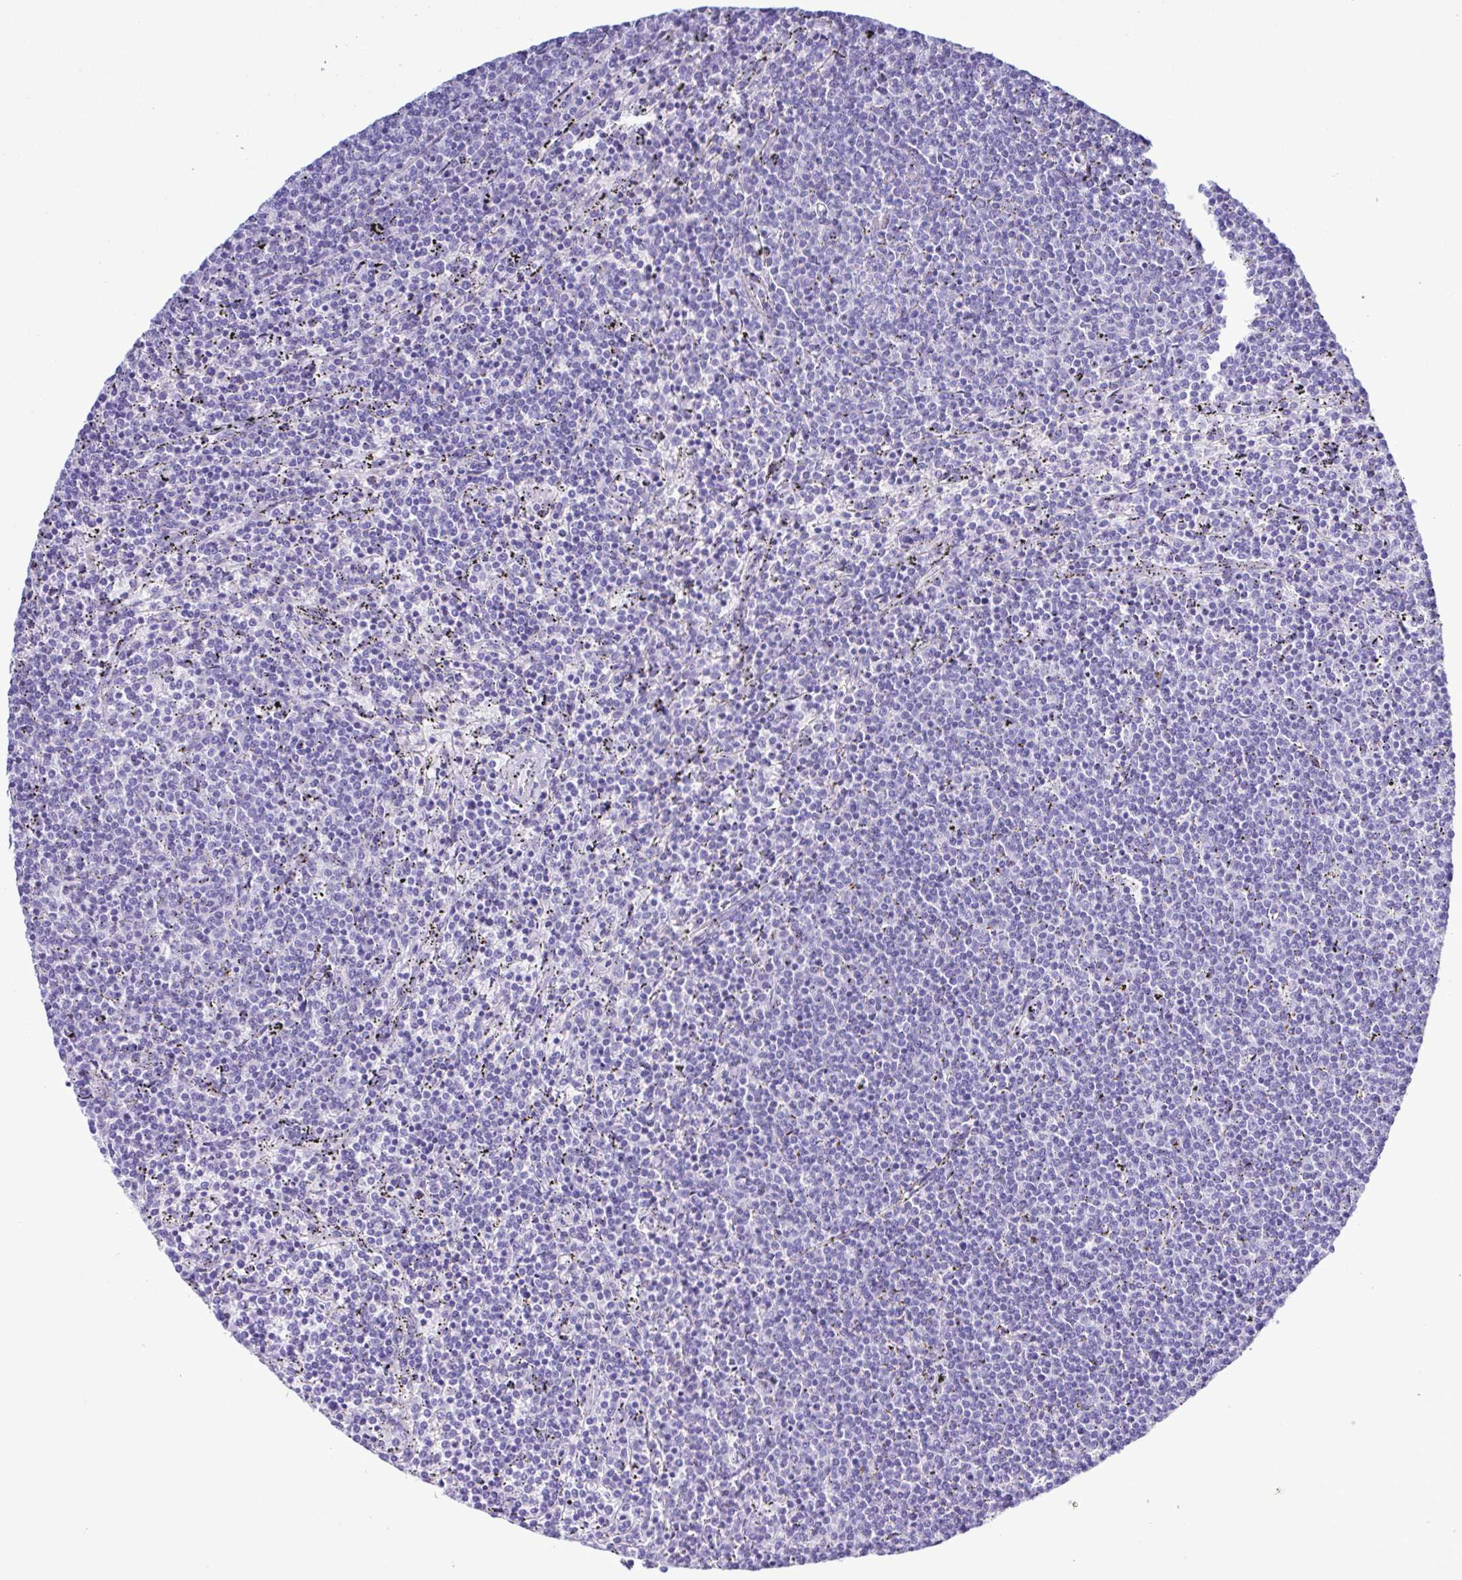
{"staining": {"intensity": "negative", "quantity": "none", "location": "none"}, "tissue": "lymphoma", "cell_type": "Tumor cells", "image_type": "cancer", "snomed": [{"axis": "morphology", "description": "Malignant lymphoma, non-Hodgkin's type, Low grade"}, {"axis": "topography", "description": "Spleen"}], "caption": "Immunohistochemistry (IHC) photomicrograph of human malignant lymphoma, non-Hodgkin's type (low-grade) stained for a protein (brown), which shows no staining in tumor cells.", "gene": "CYP11A1", "patient": {"sex": "female", "age": 50}}